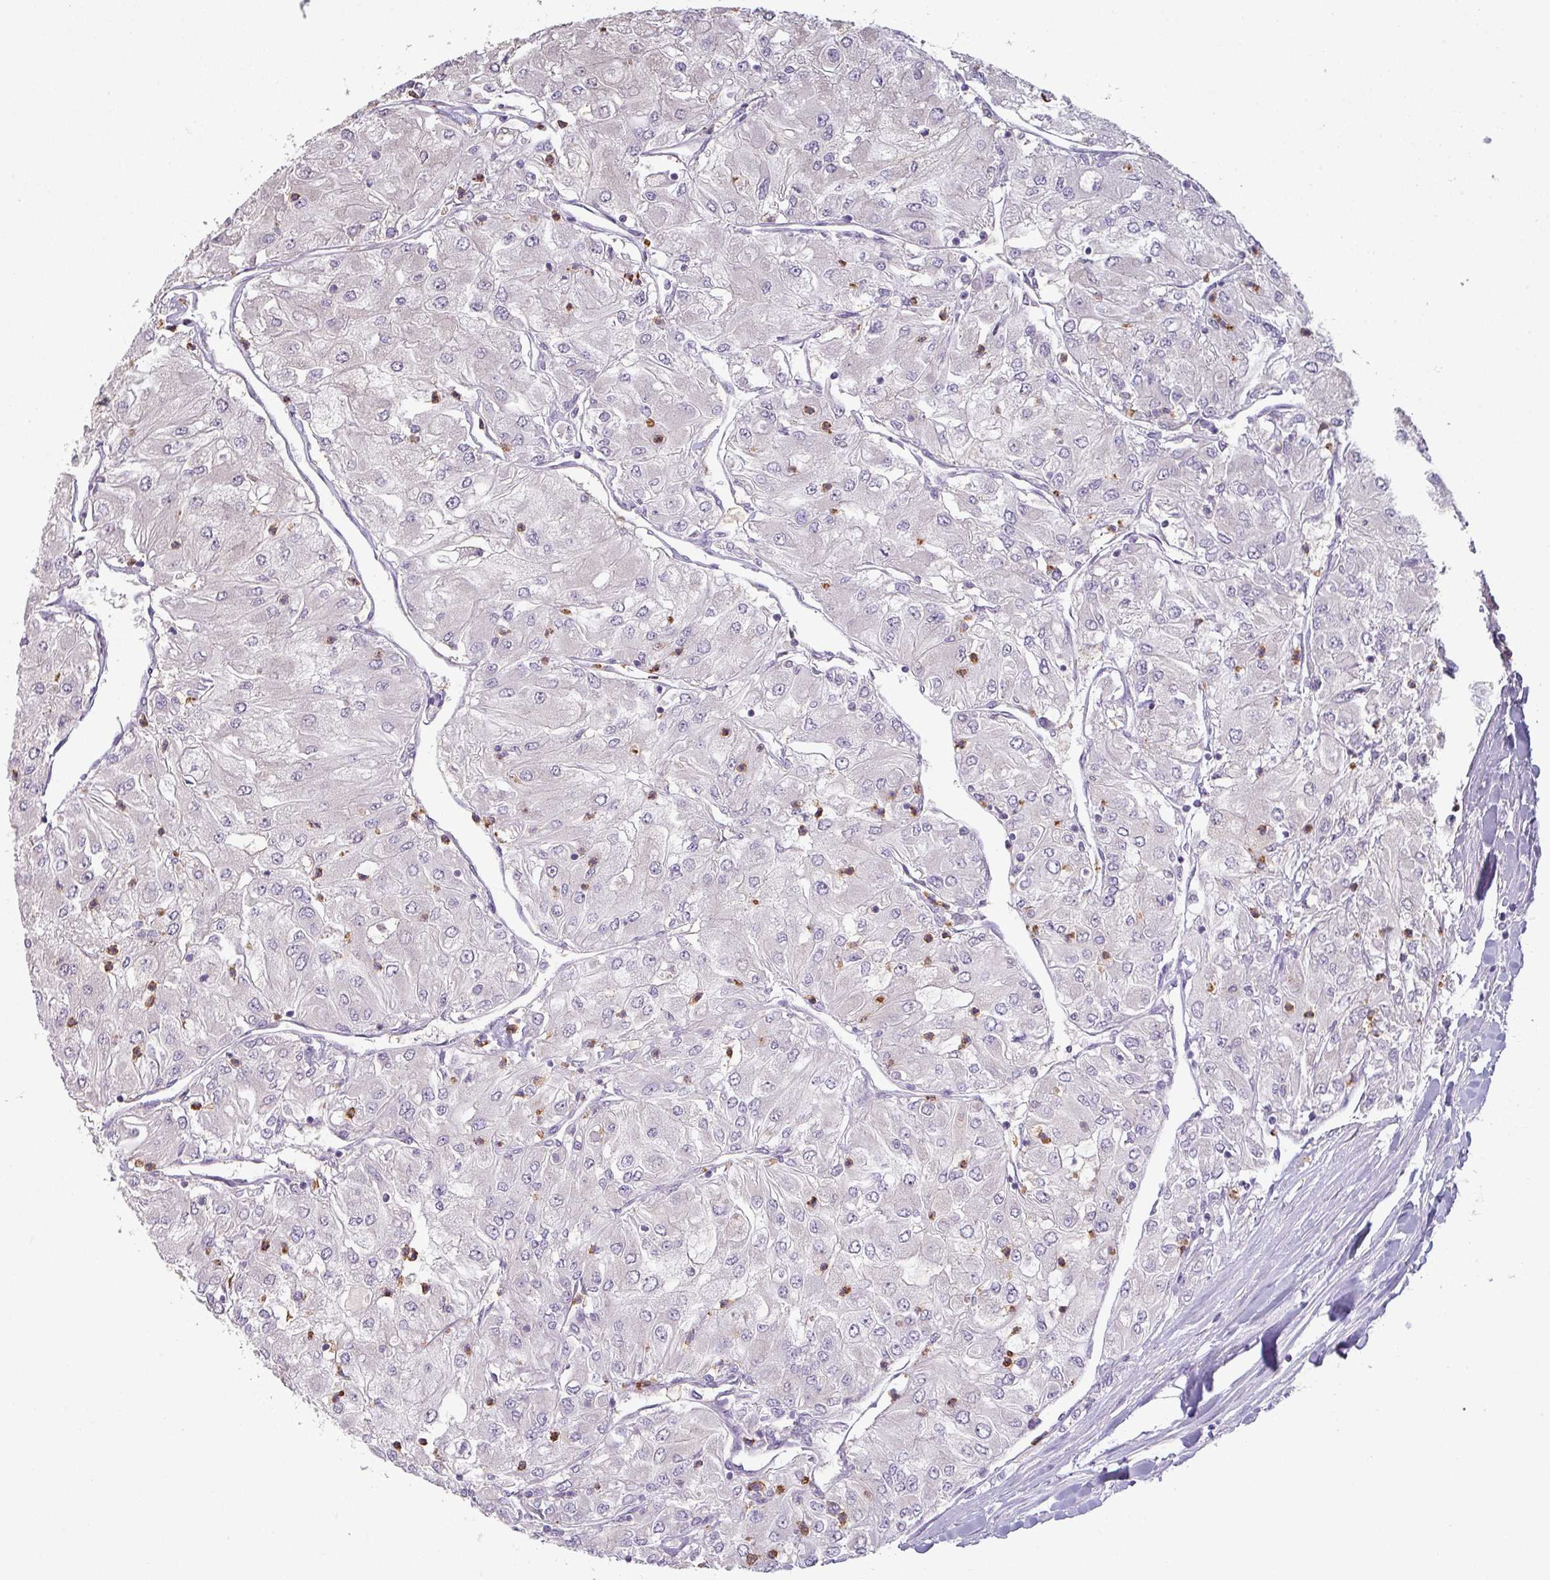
{"staining": {"intensity": "negative", "quantity": "none", "location": "none"}, "tissue": "renal cancer", "cell_type": "Tumor cells", "image_type": "cancer", "snomed": [{"axis": "morphology", "description": "Adenocarcinoma, NOS"}, {"axis": "topography", "description": "Kidney"}], "caption": "A high-resolution photomicrograph shows immunohistochemistry staining of renal adenocarcinoma, which demonstrates no significant staining in tumor cells.", "gene": "MAGEC3", "patient": {"sex": "male", "age": 80}}